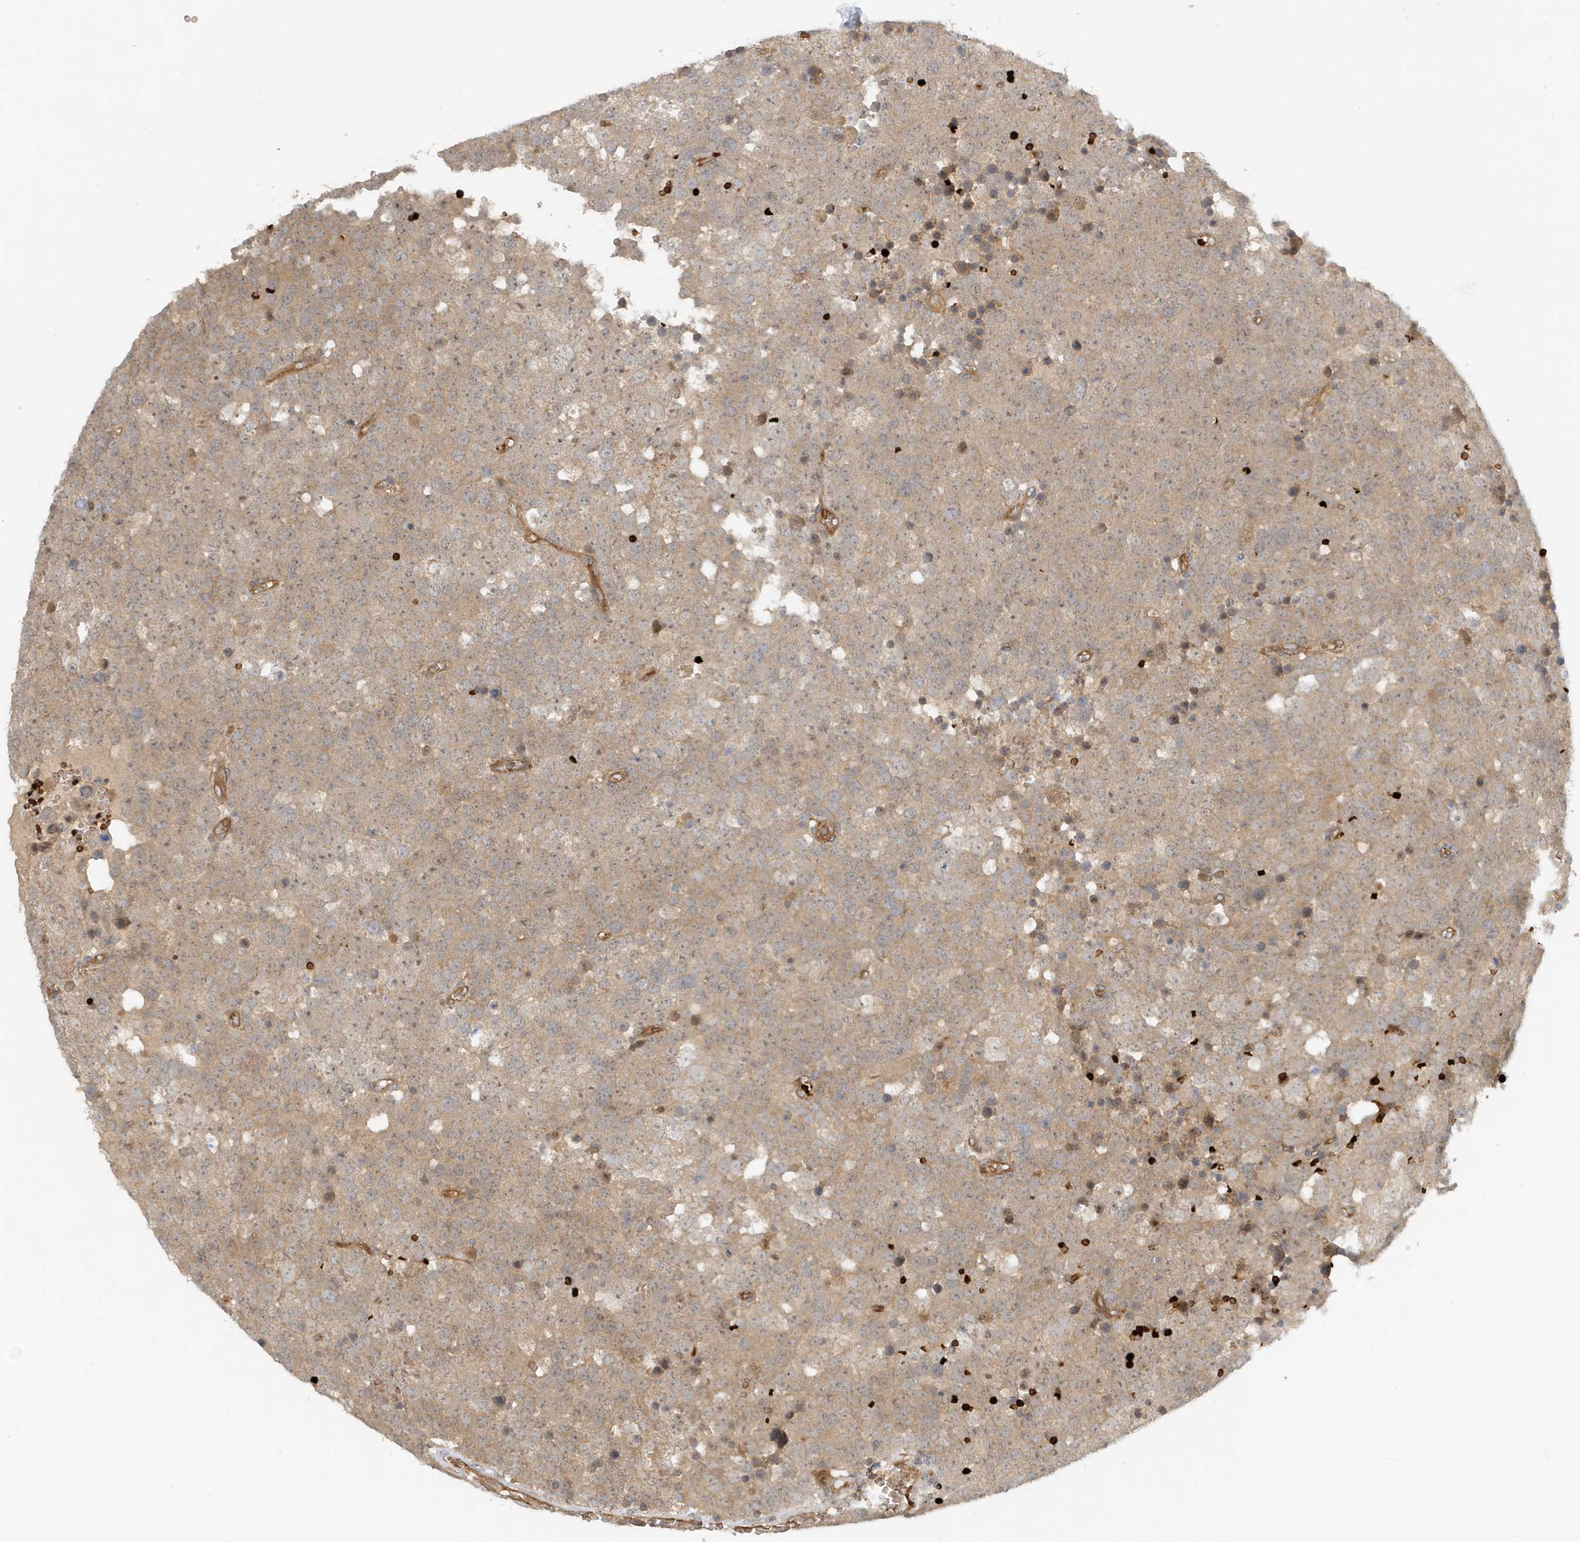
{"staining": {"intensity": "weak", "quantity": ">75%", "location": "cytoplasmic/membranous"}, "tissue": "testis cancer", "cell_type": "Tumor cells", "image_type": "cancer", "snomed": [{"axis": "morphology", "description": "Seminoma, NOS"}, {"axis": "topography", "description": "Testis"}], "caption": "This is an image of immunohistochemistry (IHC) staining of testis cancer (seminoma), which shows weak positivity in the cytoplasmic/membranous of tumor cells.", "gene": "FYCO1", "patient": {"sex": "male", "age": 71}}